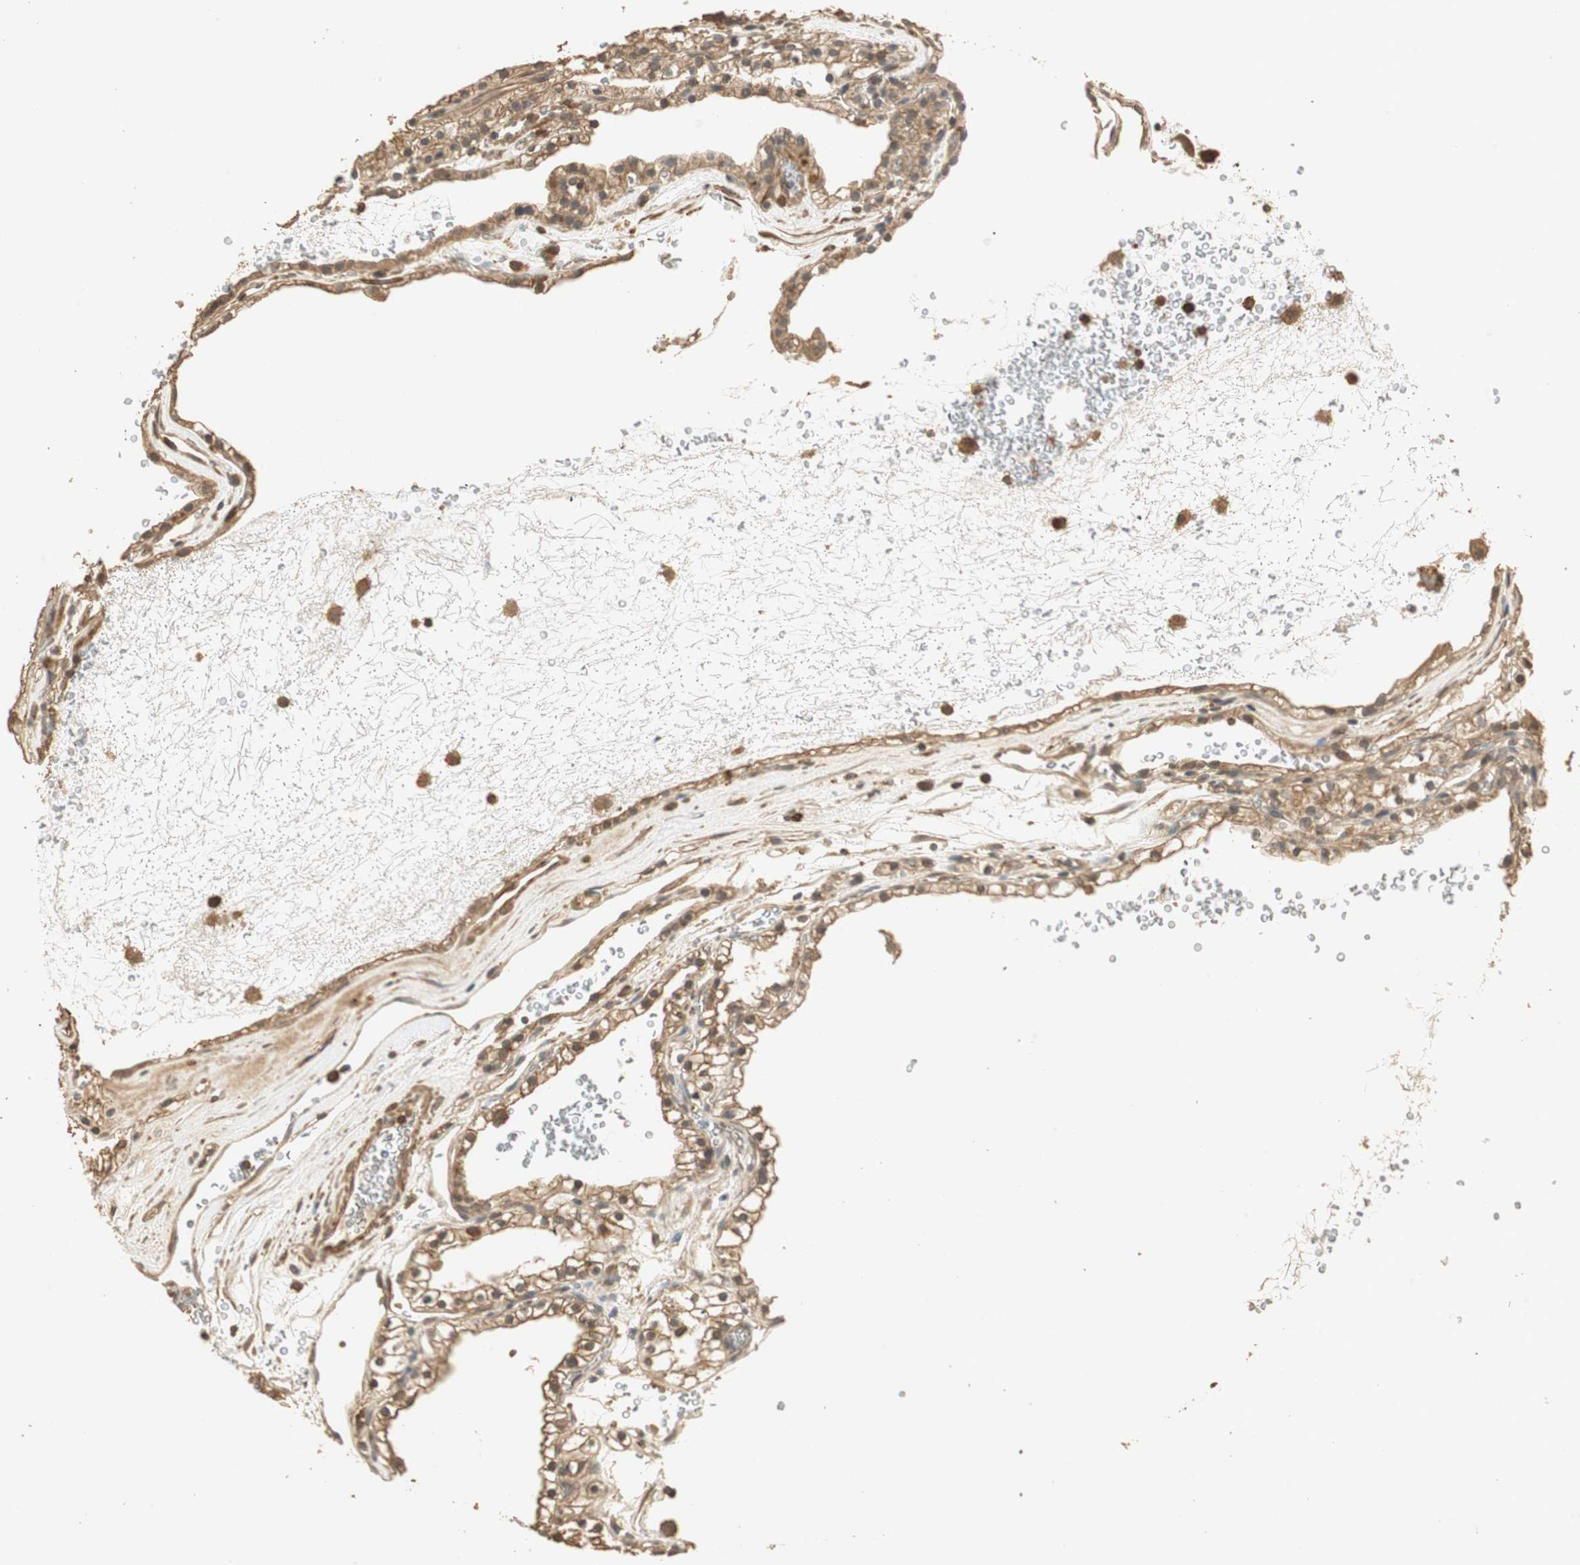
{"staining": {"intensity": "moderate", "quantity": ">75%", "location": "cytoplasmic/membranous"}, "tissue": "renal cancer", "cell_type": "Tumor cells", "image_type": "cancer", "snomed": [{"axis": "morphology", "description": "Adenocarcinoma, NOS"}, {"axis": "topography", "description": "Kidney"}], "caption": "Adenocarcinoma (renal) tissue exhibits moderate cytoplasmic/membranous staining in approximately >75% of tumor cells", "gene": "USP2", "patient": {"sex": "female", "age": 41}}